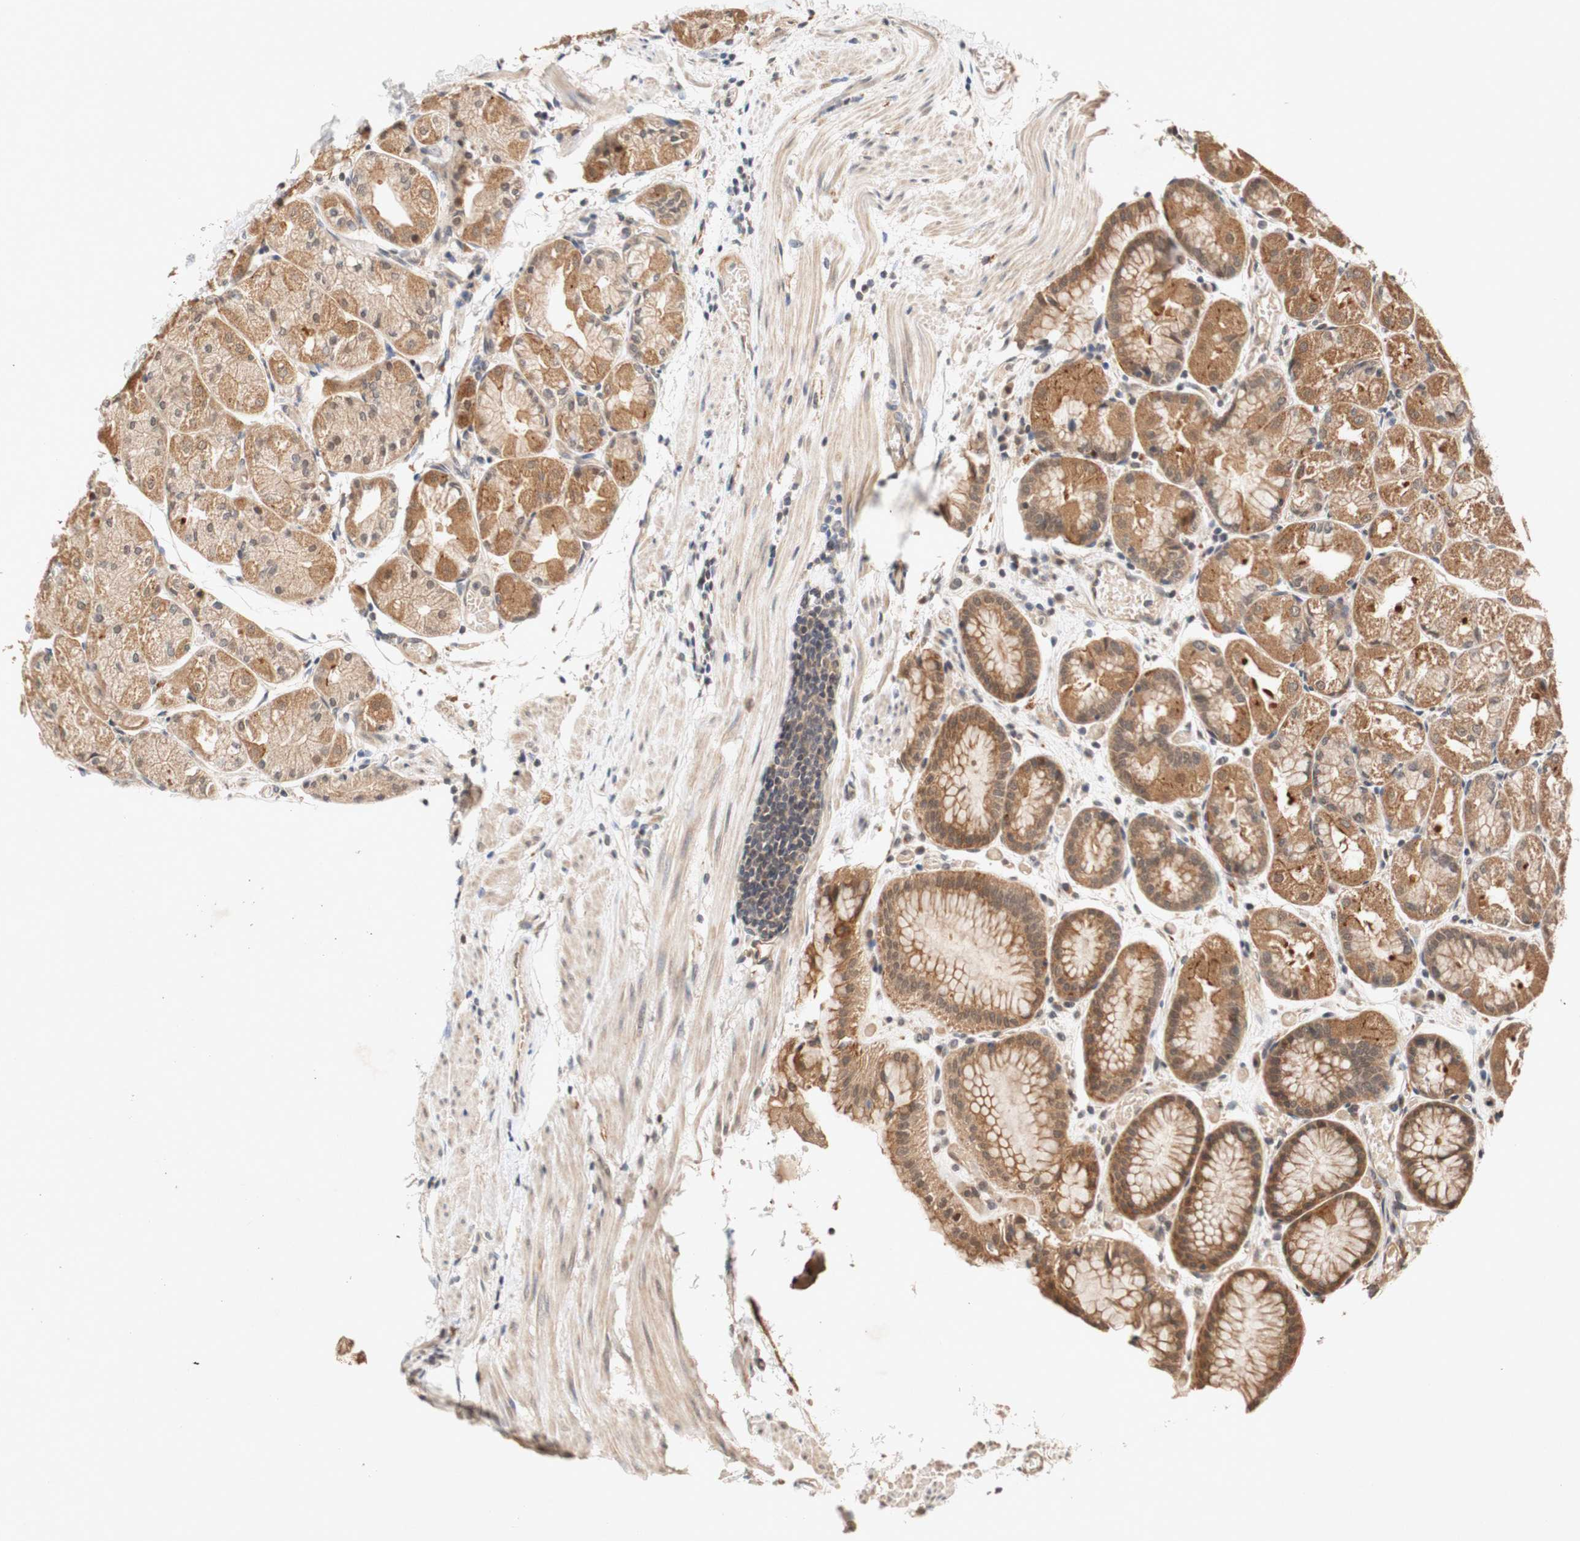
{"staining": {"intensity": "moderate", "quantity": ">75%", "location": "cytoplasmic/membranous"}, "tissue": "stomach", "cell_type": "Glandular cells", "image_type": "normal", "snomed": [{"axis": "morphology", "description": "Normal tissue, NOS"}, {"axis": "topography", "description": "Stomach, upper"}], "caption": "Immunohistochemistry of unremarkable human stomach reveals medium levels of moderate cytoplasmic/membranous expression in about >75% of glandular cells. (DAB IHC, brown staining for protein, blue staining for nuclei).", "gene": "PIN1", "patient": {"sex": "male", "age": 72}}